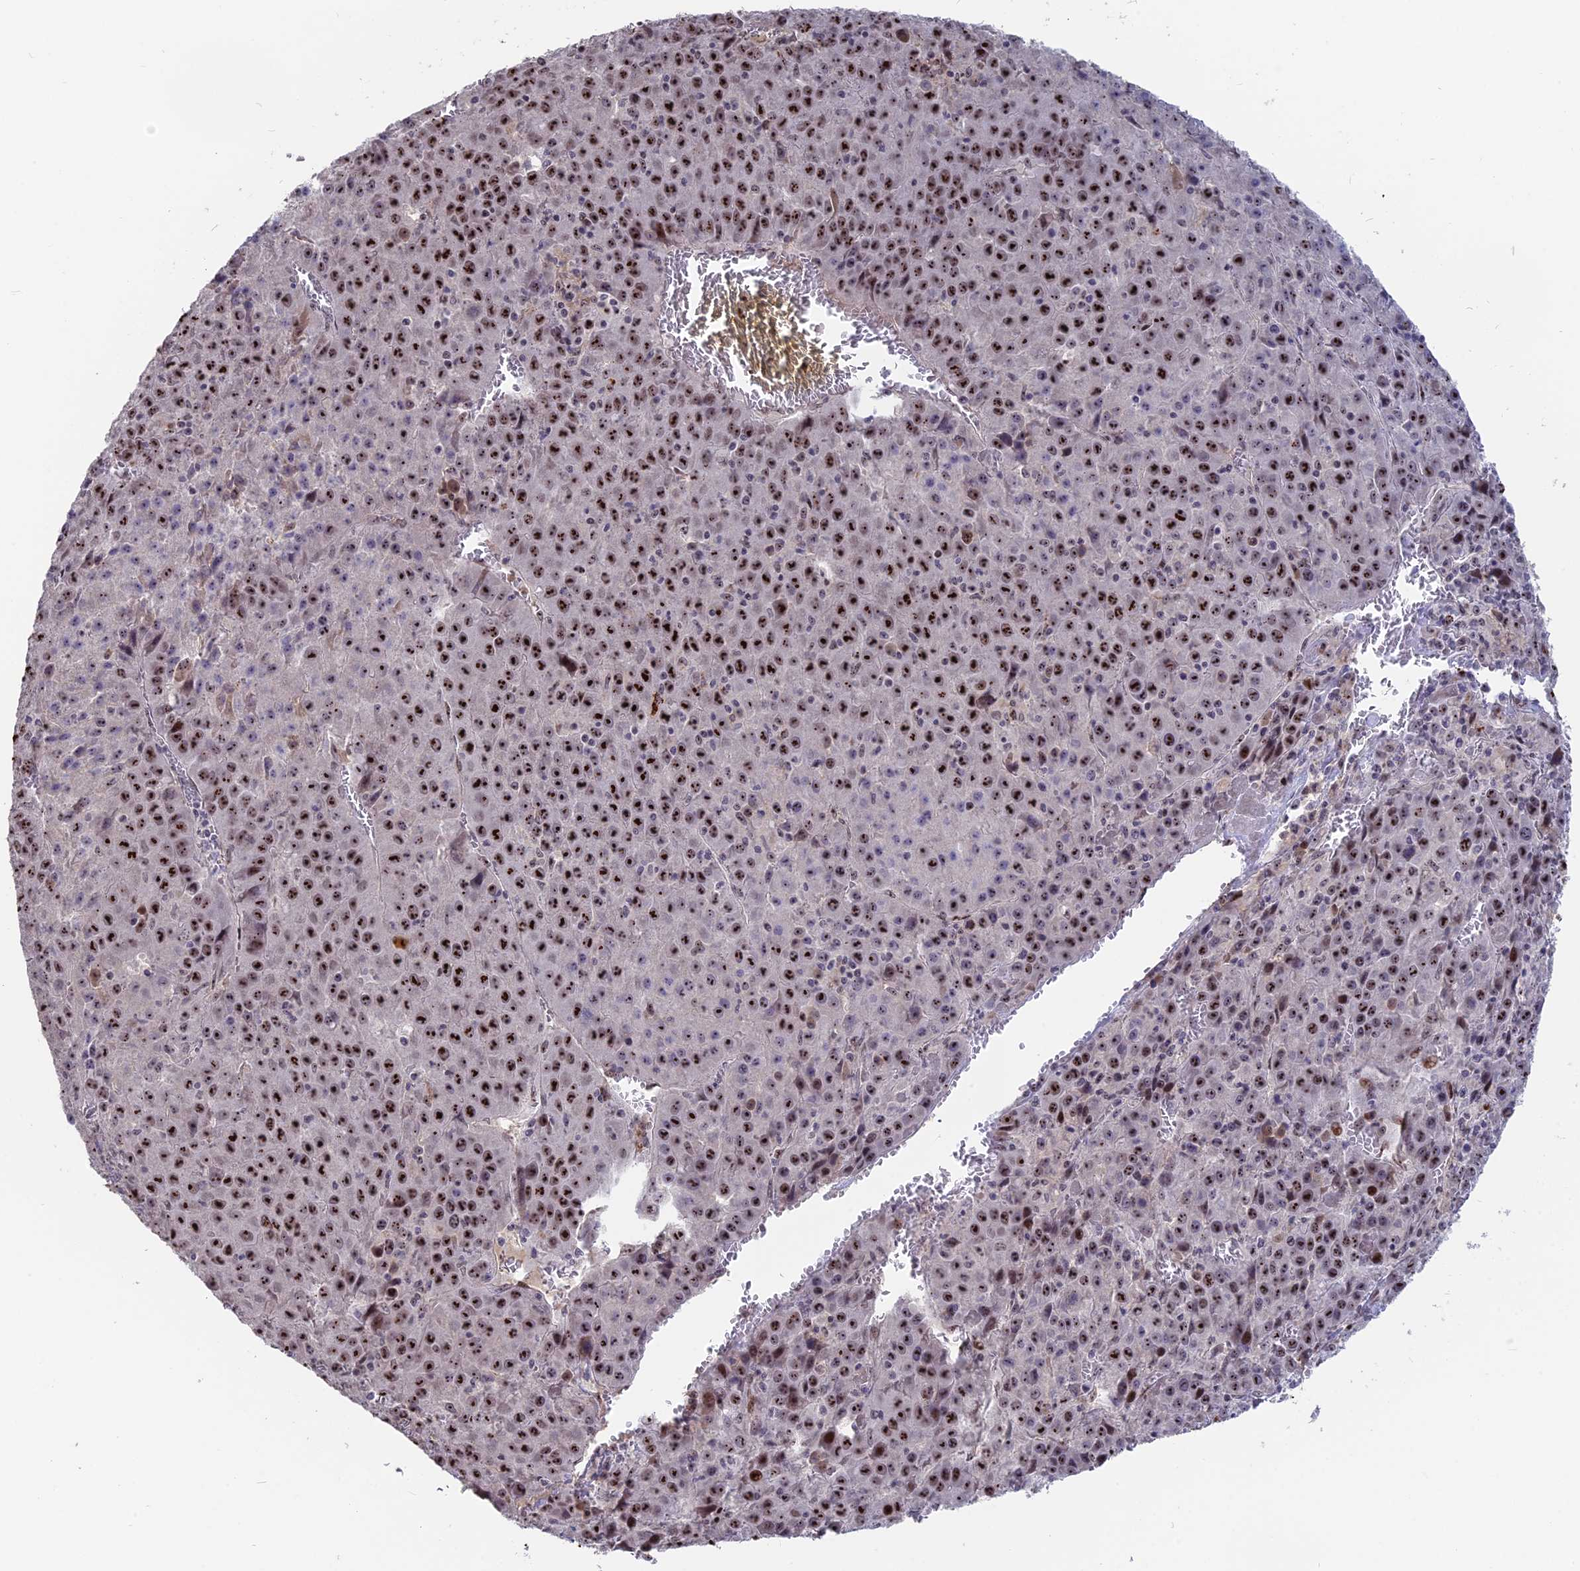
{"staining": {"intensity": "strong", "quantity": ">75%", "location": "nuclear"}, "tissue": "liver cancer", "cell_type": "Tumor cells", "image_type": "cancer", "snomed": [{"axis": "morphology", "description": "Carcinoma, Hepatocellular, NOS"}, {"axis": "topography", "description": "Liver"}], "caption": "A photomicrograph showing strong nuclear positivity in about >75% of tumor cells in liver cancer, as visualized by brown immunohistochemical staining.", "gene": "FAM131A", "patient": {"sex": "female", "age": 53}}